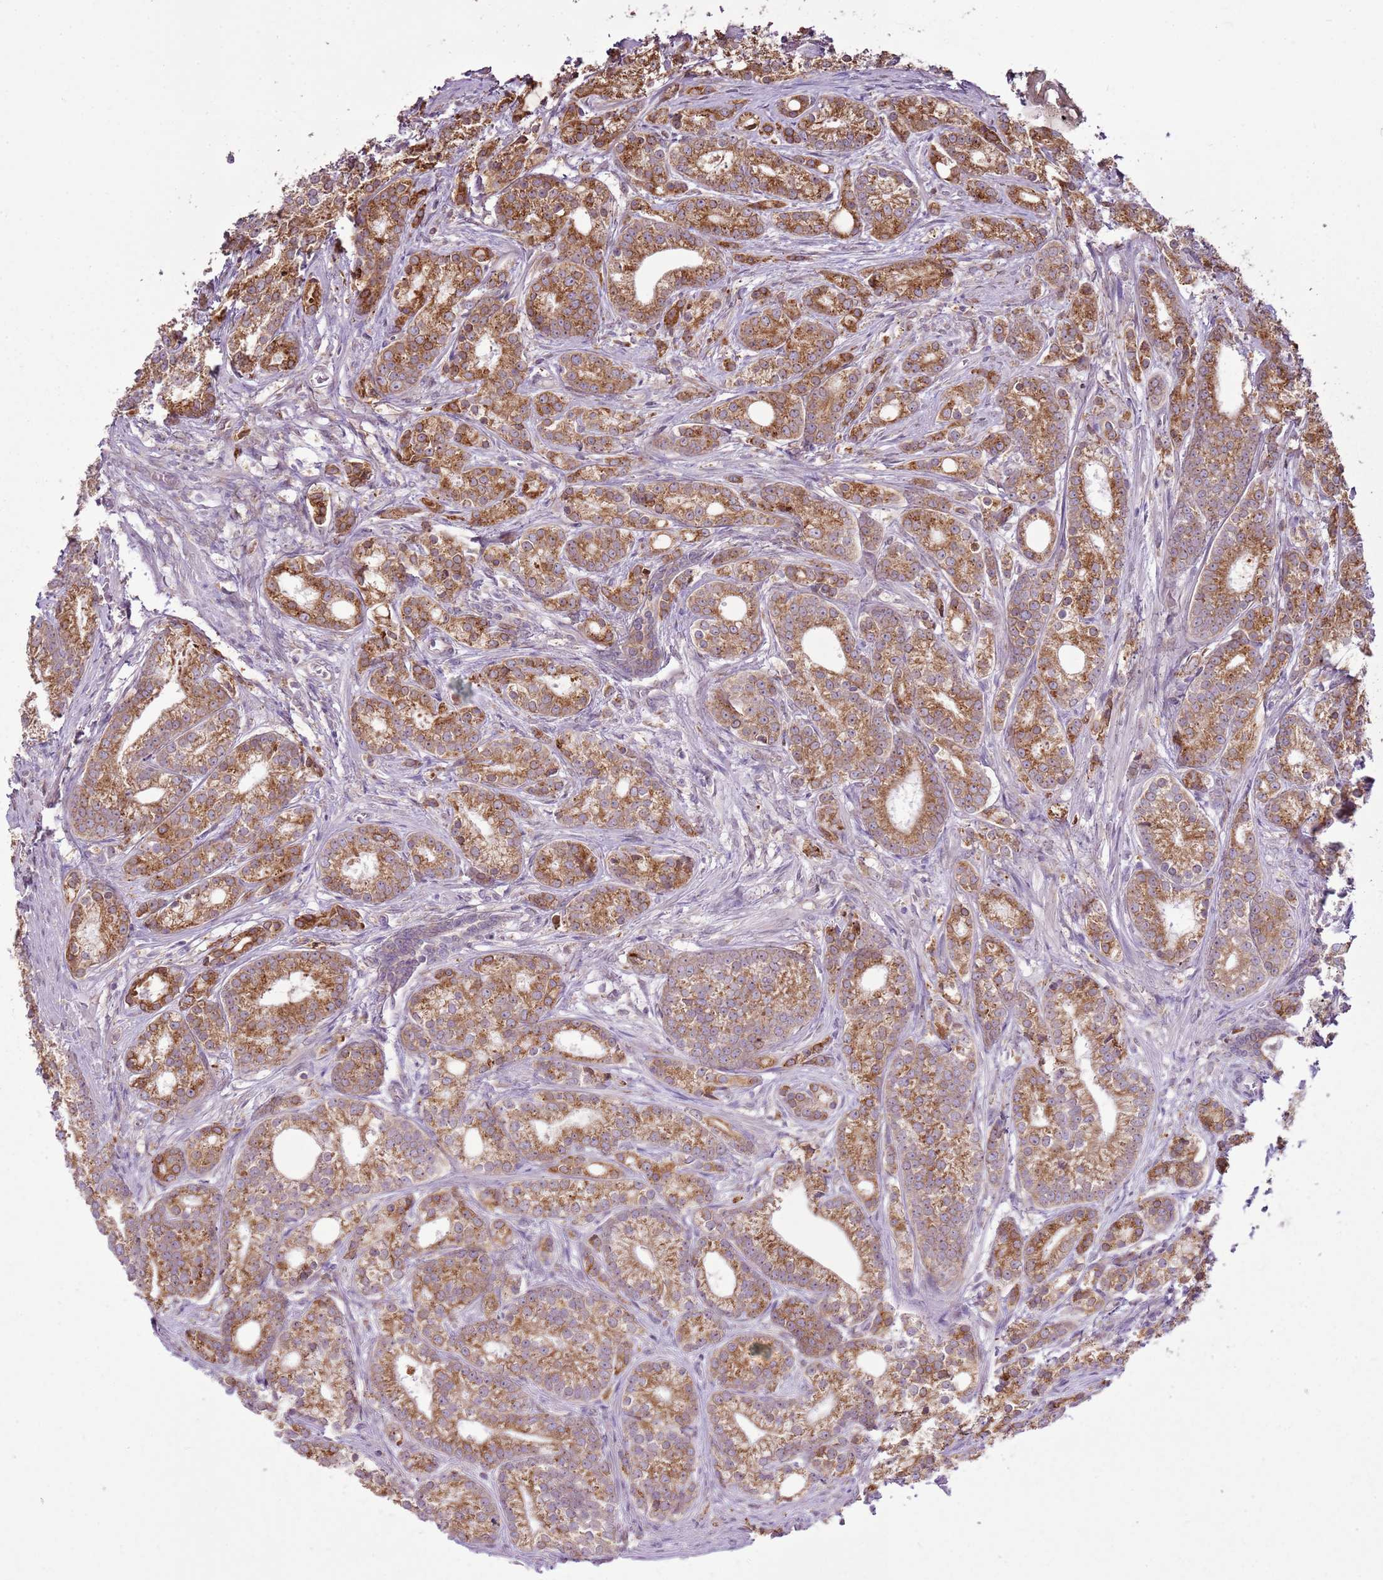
{"staining": {"intensity": "moderate", "quantity": ">75%", "location": "cytoplasmic/membranous"}, "tissue": "prostate cancer", "cell_type": "Tumor cells", "image_type": "cancer", "snomed": [{"axis": "morphology", "description": "Adenocarcinoma, Low grade"}, {"axis": "topography", "description": "Prostate"}], "caption": "A brown stain highlights moderate cytoplasmic/membranous positivity of a protein in prostate cancer tumor cells. The protein is stained brown, and the nuclei are stained in blue (DAB IHC with brightfield microscopy, high magnification).", "gene": "TMED10", "patient": {"sex": "male", "age": 71}}